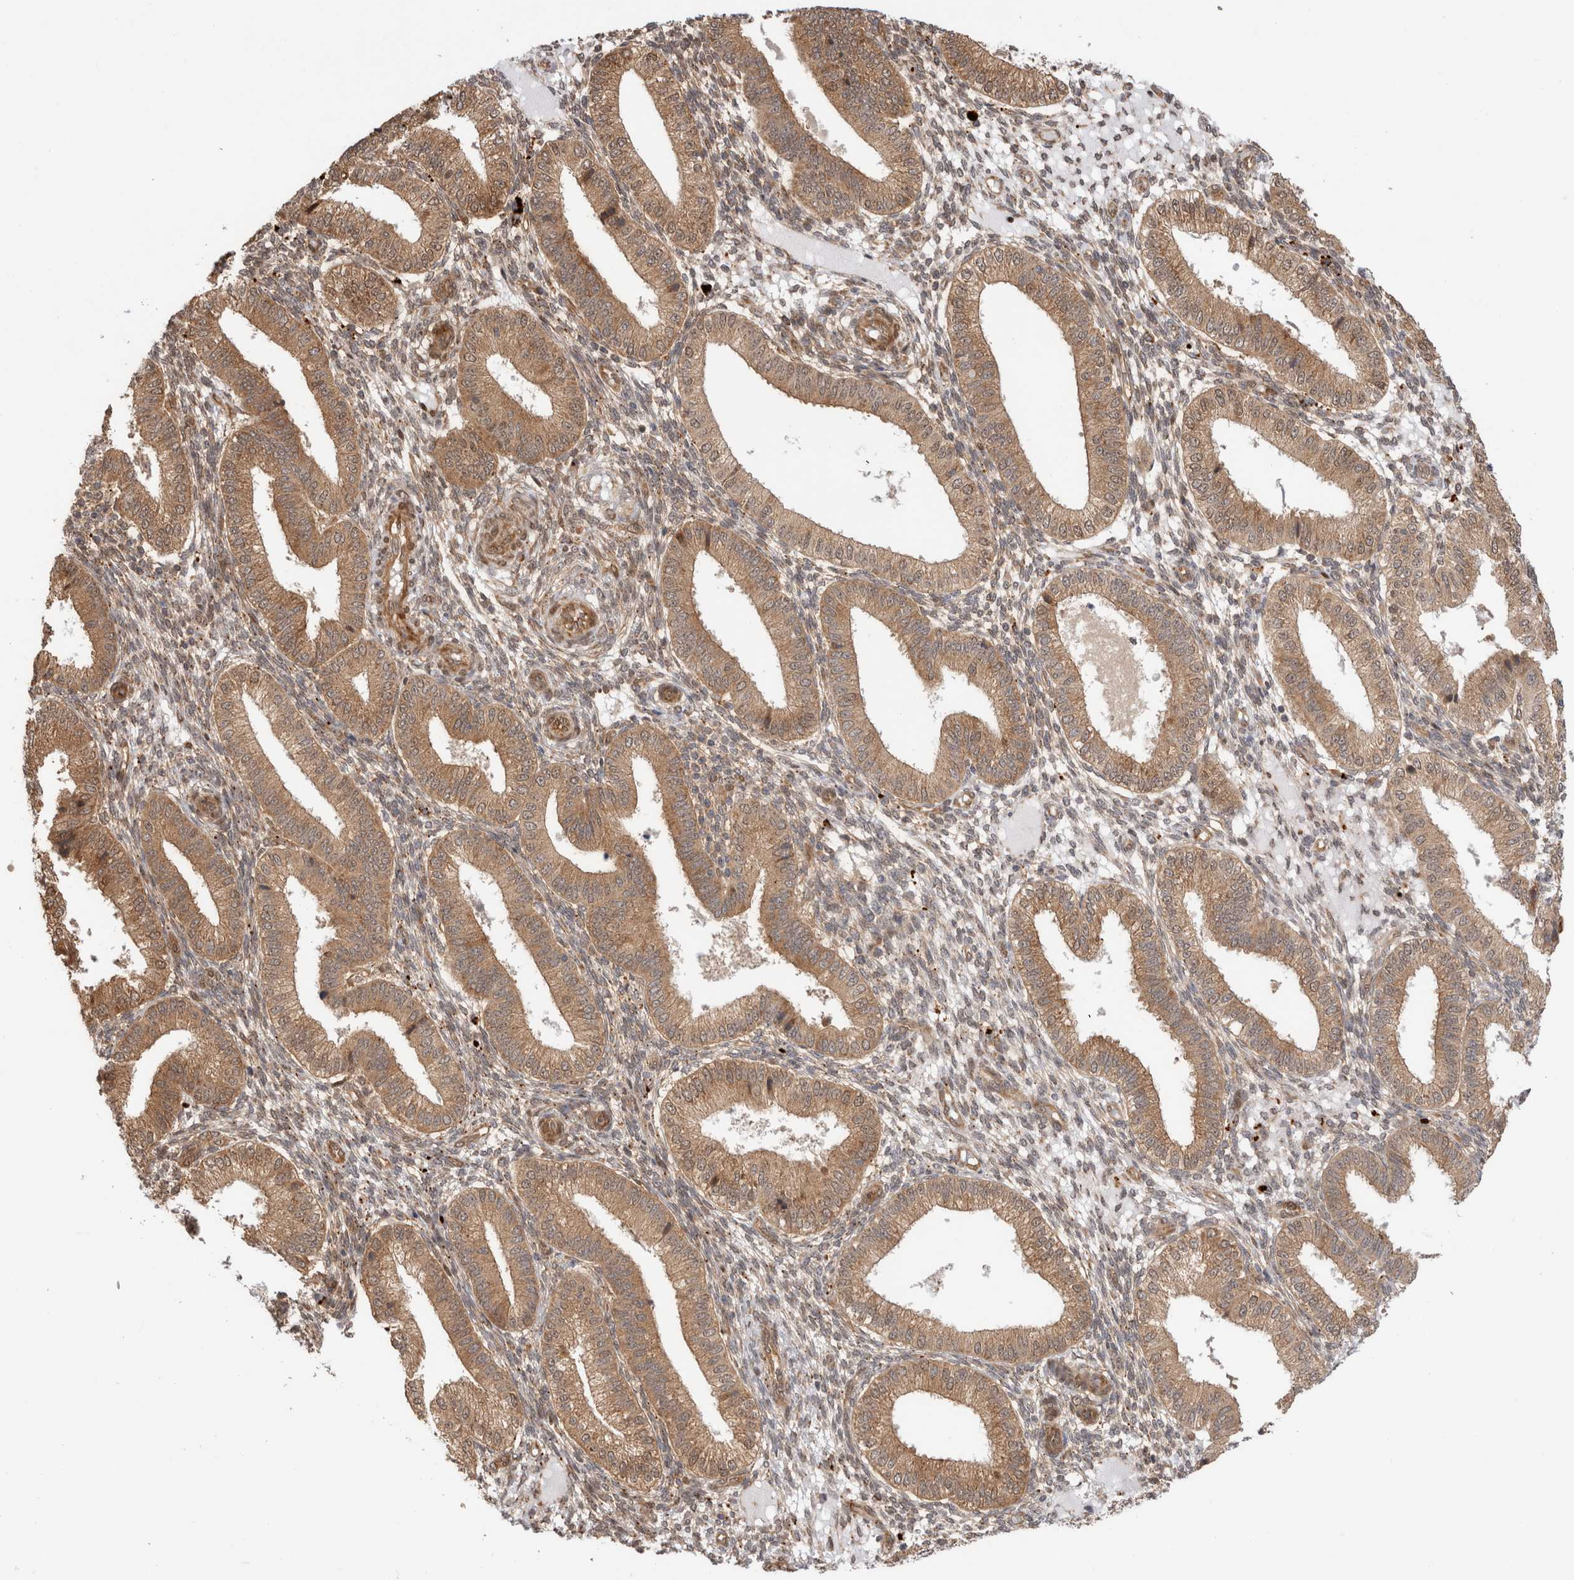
{"staining": {"intensity": "weak", "quantity": "25%-75%", "location": "cytoplasmic/membranous"}, "tissue": "endometrium", "cell_type": "Cells in endometrial stroma", "image_type": "normal", "snomed": [{"axis": "morphology", "description": "Normal tissue, NOS"}, {"axis": "topography", "description": "Endometrium"}], "caption": "A high-resolution micrograph shows immunohistochemistry staining of normal endometrium, which displays weak cytoplasmic/membranous positivity in about 25%-75% of cells in endometrial stroma.", "gene": "ACTL9", "patient": {"sex": "female", "age": 39}}